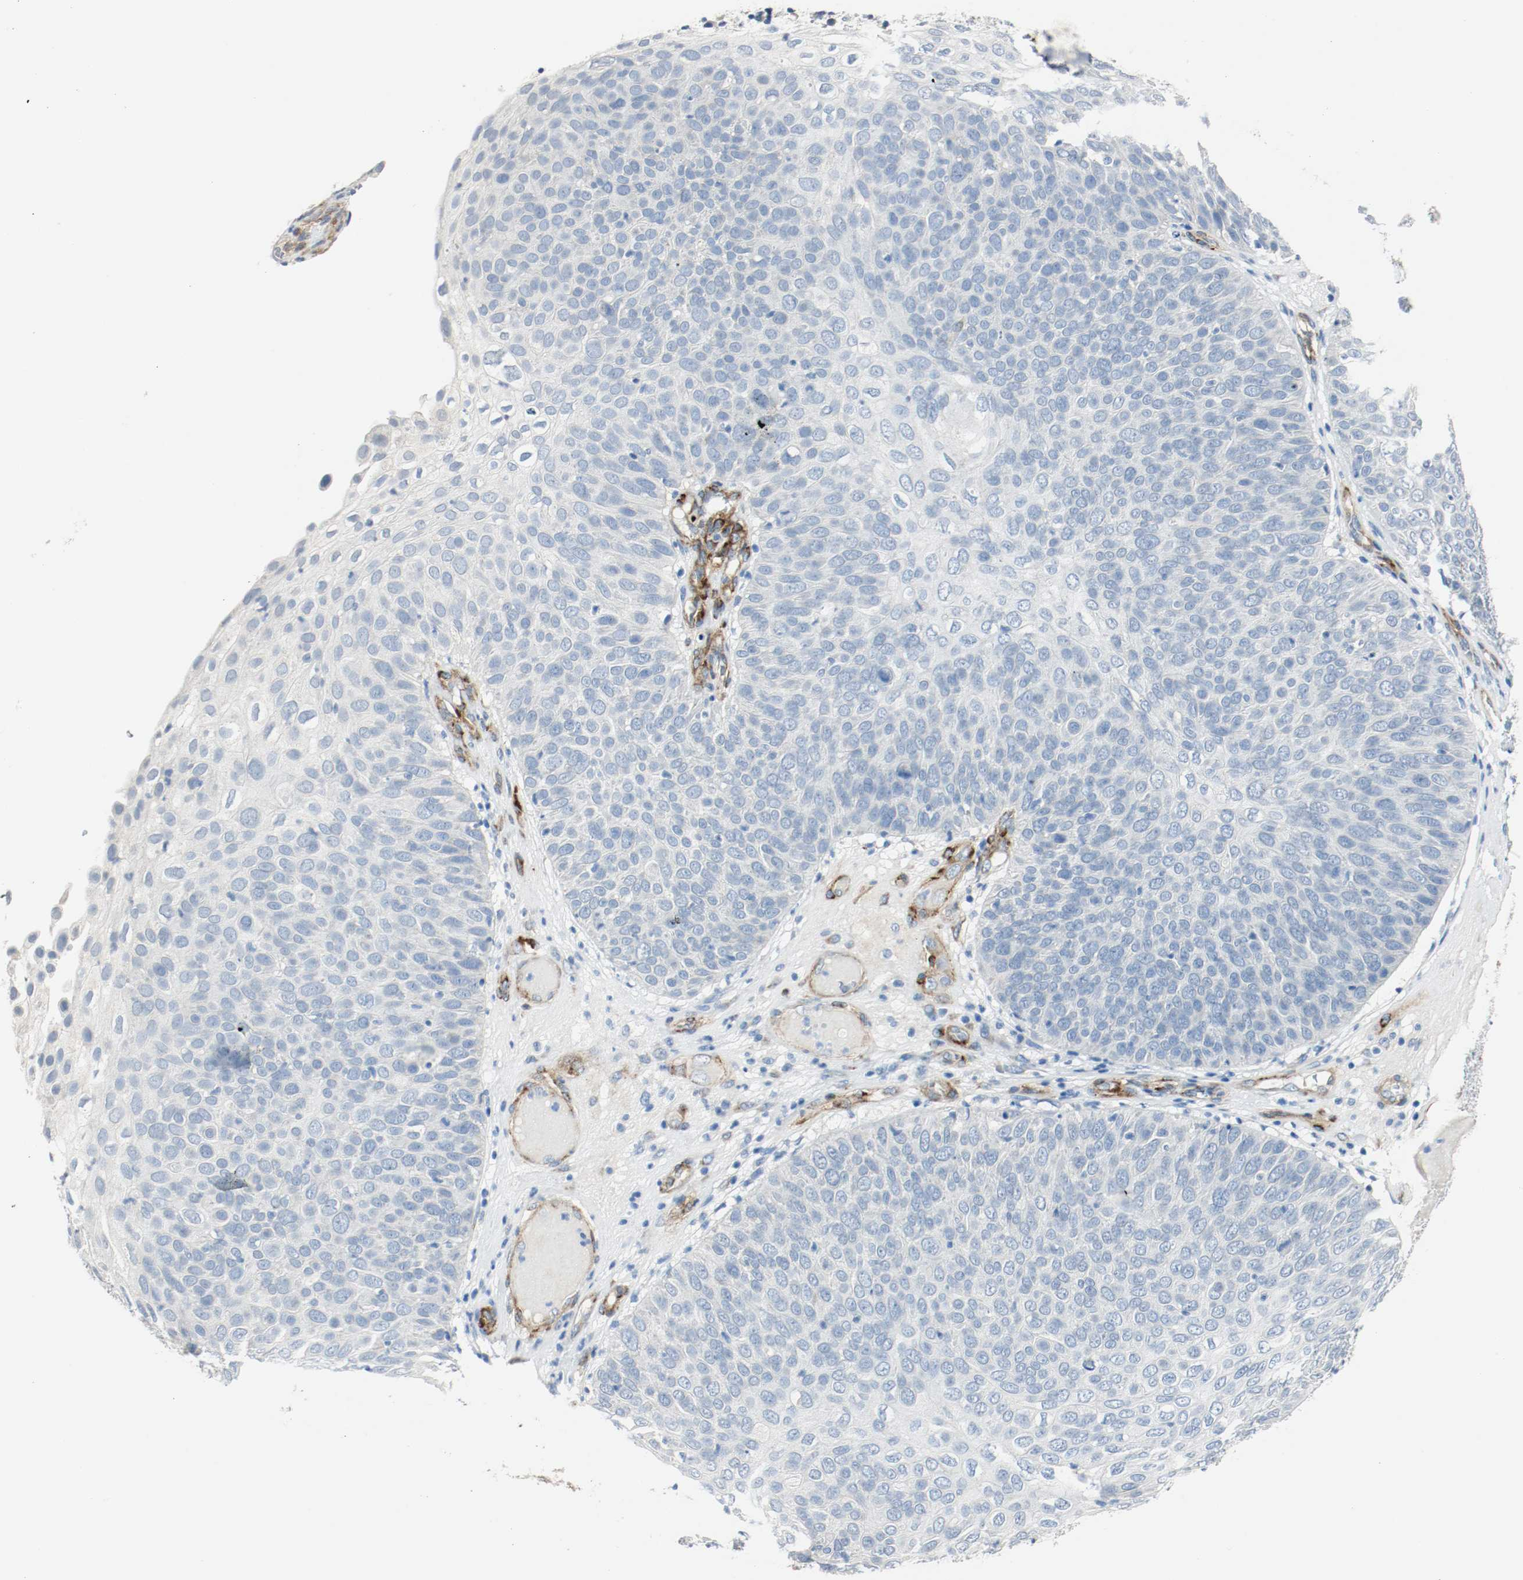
{"staining": {"intensity": "negative", "quantity": "none", "location": "none"}, "tissue": "skin cancer", "cell_type": "Tumor cells", "image_type": "cancer", "snomed": [{"axis": "morphology", "description": "Squamous cell carcinoma, NOS"}, {"axis": "topography", "description": "Skin"}], "caption": "Tumor cells are negative for brown protein staining in skin cancer (squamous cell carcinoma).", "gene": "LAMB1", "patient": {"sex": "male", "age": 87}}